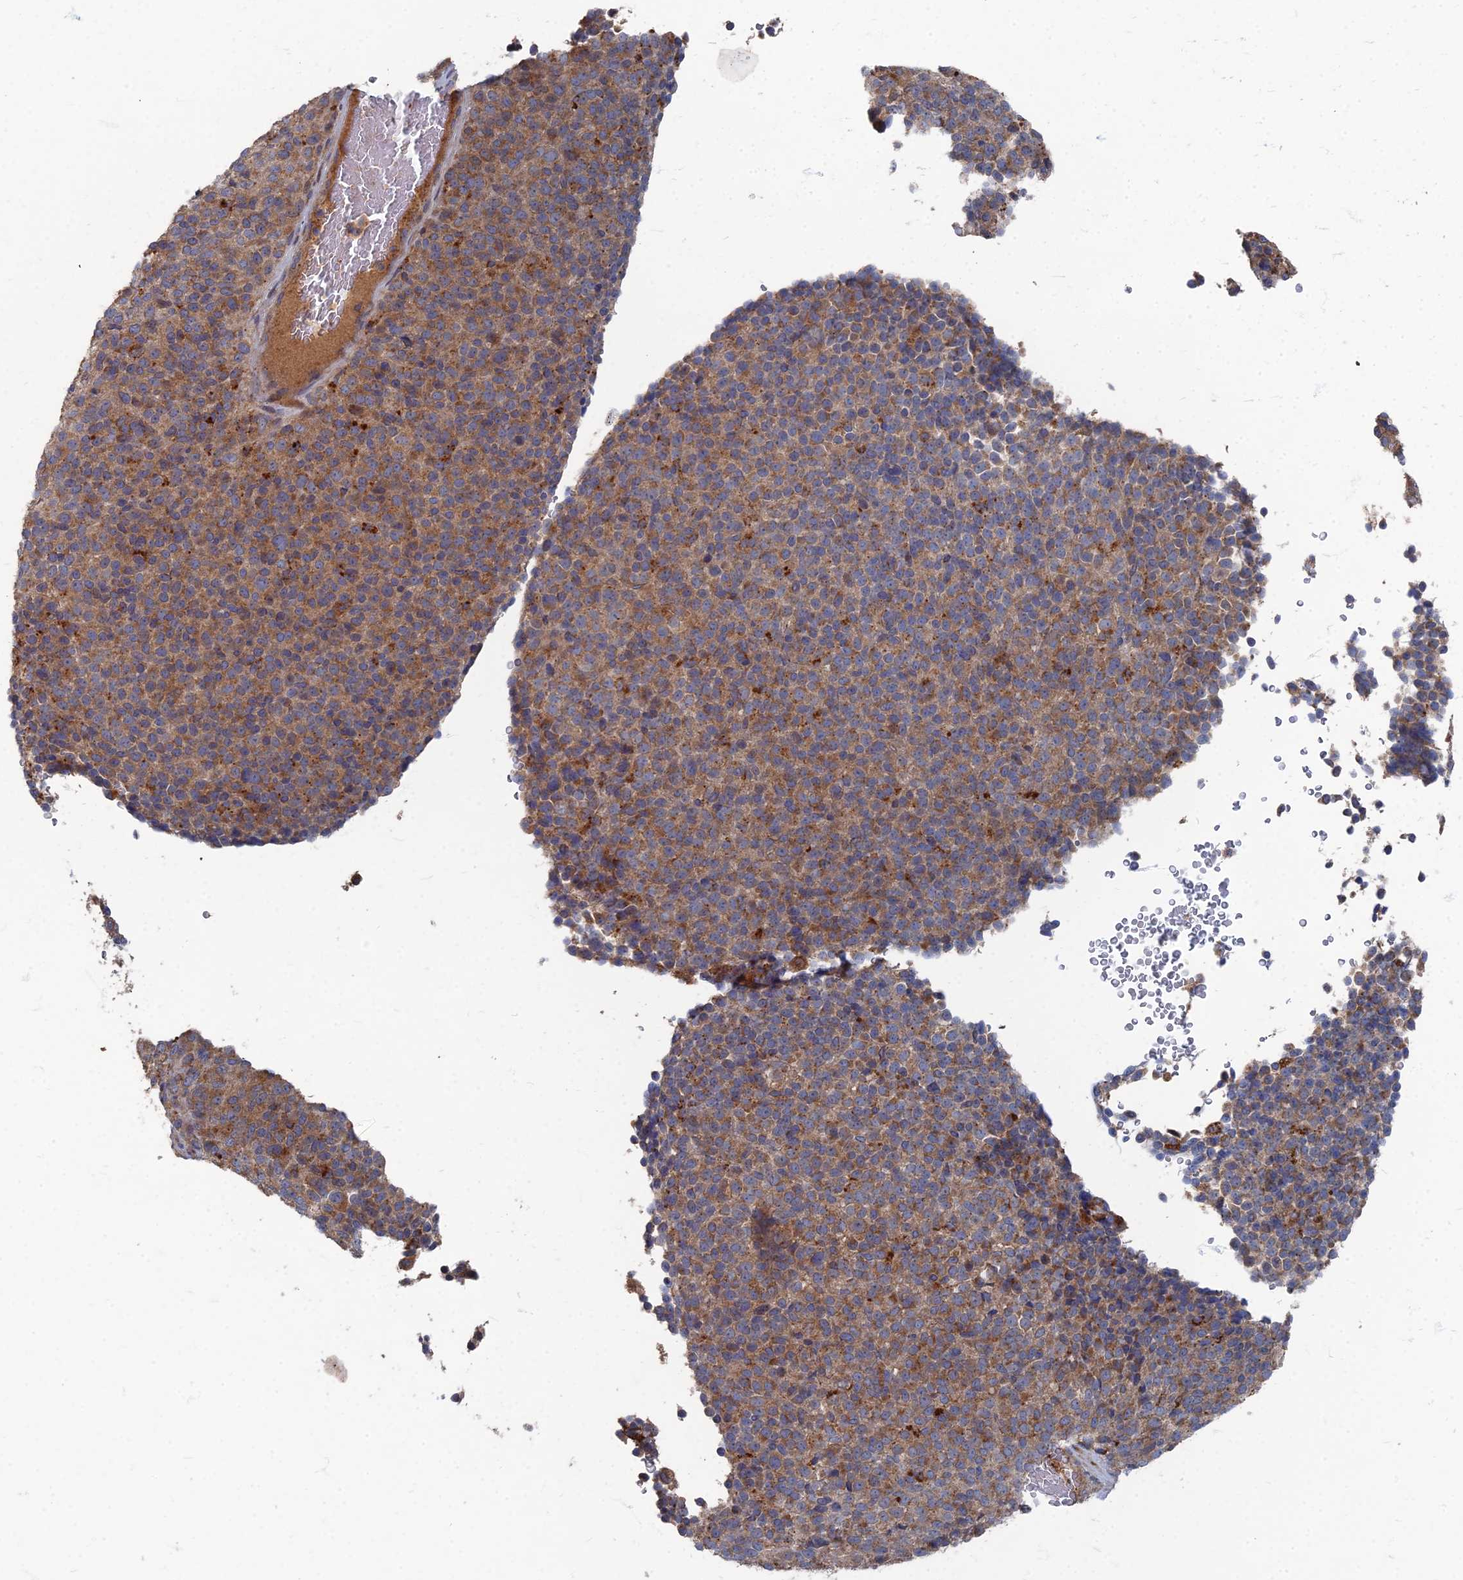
{"staining": {"intensity": "moderate", "quantity": ">75%", "location": "cytoplasmic/membranous"}, "tissue": "melanoma", "cell_type": "Tumor cells", "image_type": "cancer", "snomed": [{"axis": "morphology", "description": "Malignant melanoma, Metastatic site"}, {"axis": "topography", "description": "Brain"}], "caption": "Malignant melanoma (metastatic site) stained with a protein marker demonstrates moderate staining in tumor cells.", "gene": "PPCDC", "patient": {"sex": "female", "age": 56}}